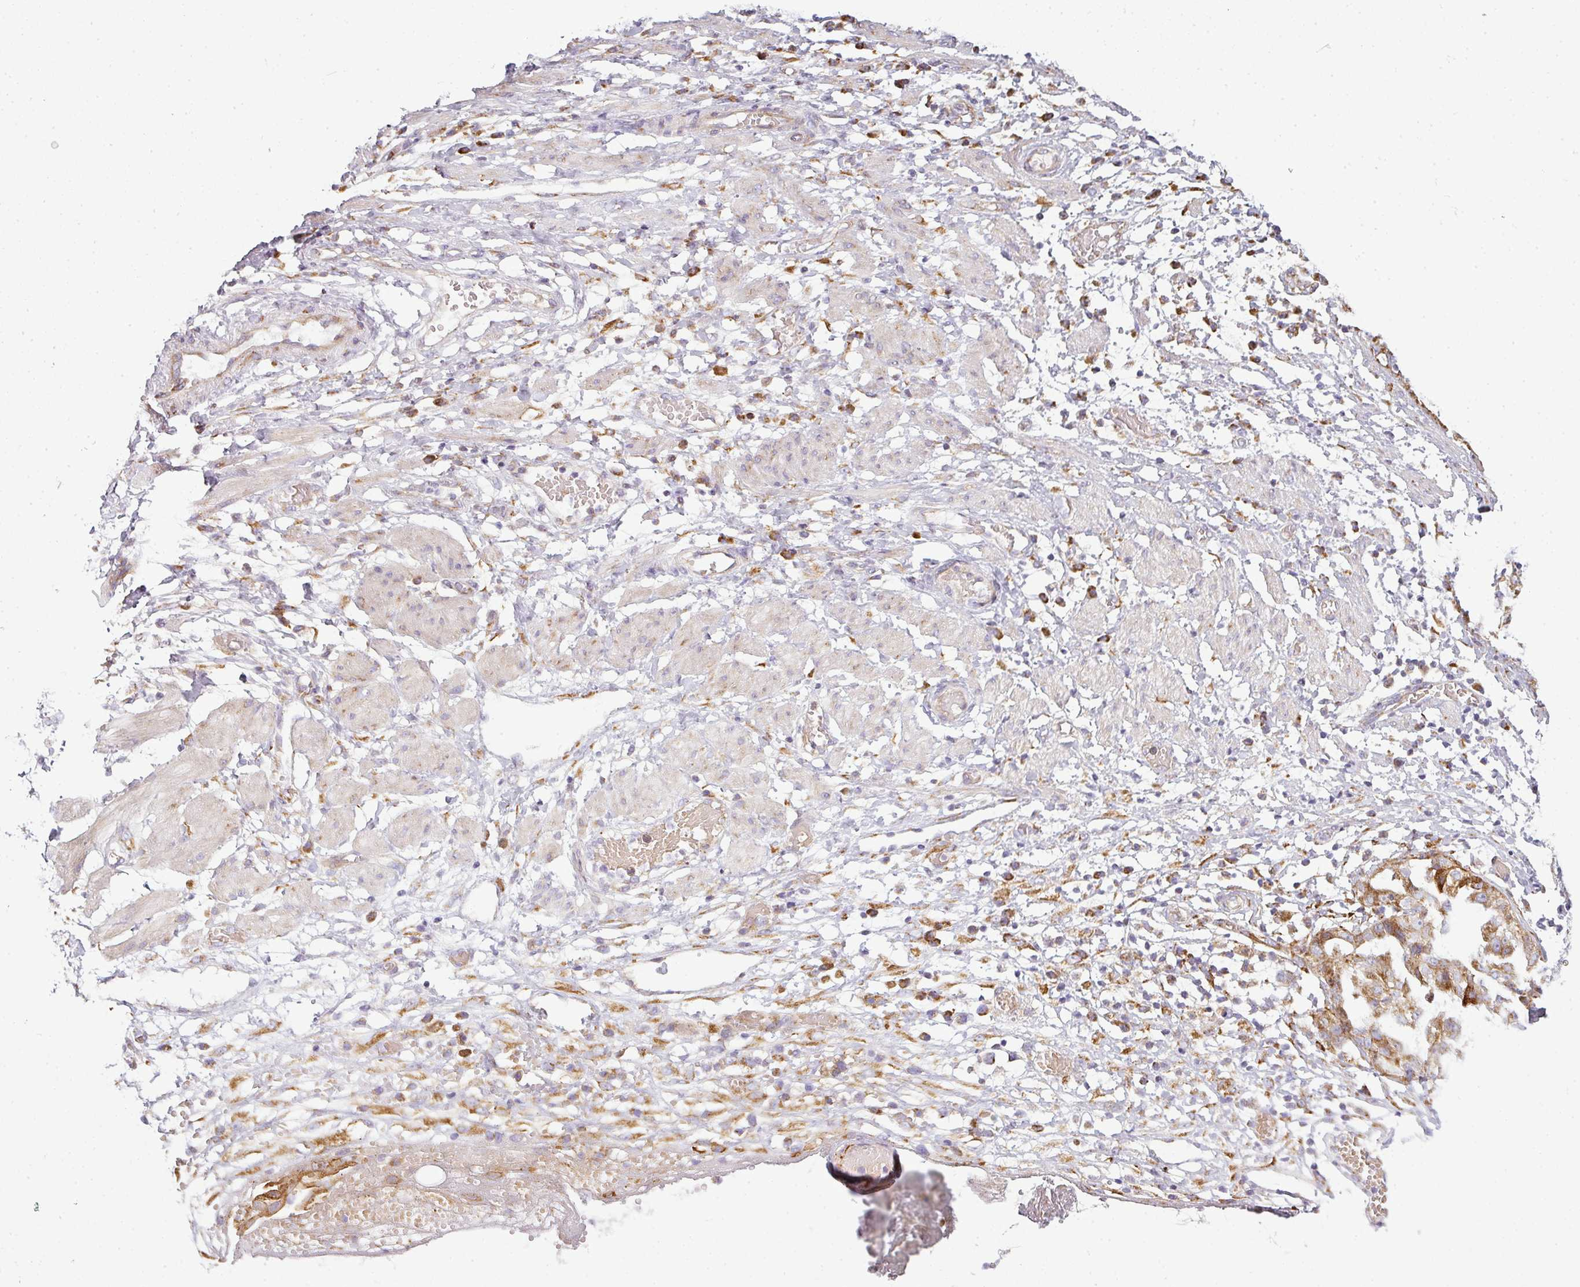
{"staining": {"intensity": "moderate", "quantity": ">75%", "location": "cytoplasmic/membranous"}, "tissue": "ovarian cancer", "cell_type": "Tumor cells", "image_type": "cancer", "snomed": [{"axis": "morphology", "description": "Cystadenocarcinoma, serous, NOS"}, {"axis": "topography", "description": "Ovary"}], "caption": "This photomicrograph displays IHC staining of ovarian cancer (serous cystadenocarcinoma), with medium moderate cytoplasmic/membranous positivity in approximately >75% of tumor cells.", "gene": "ANKRD18A", "patient": {"sex": "female", "age": 58}}